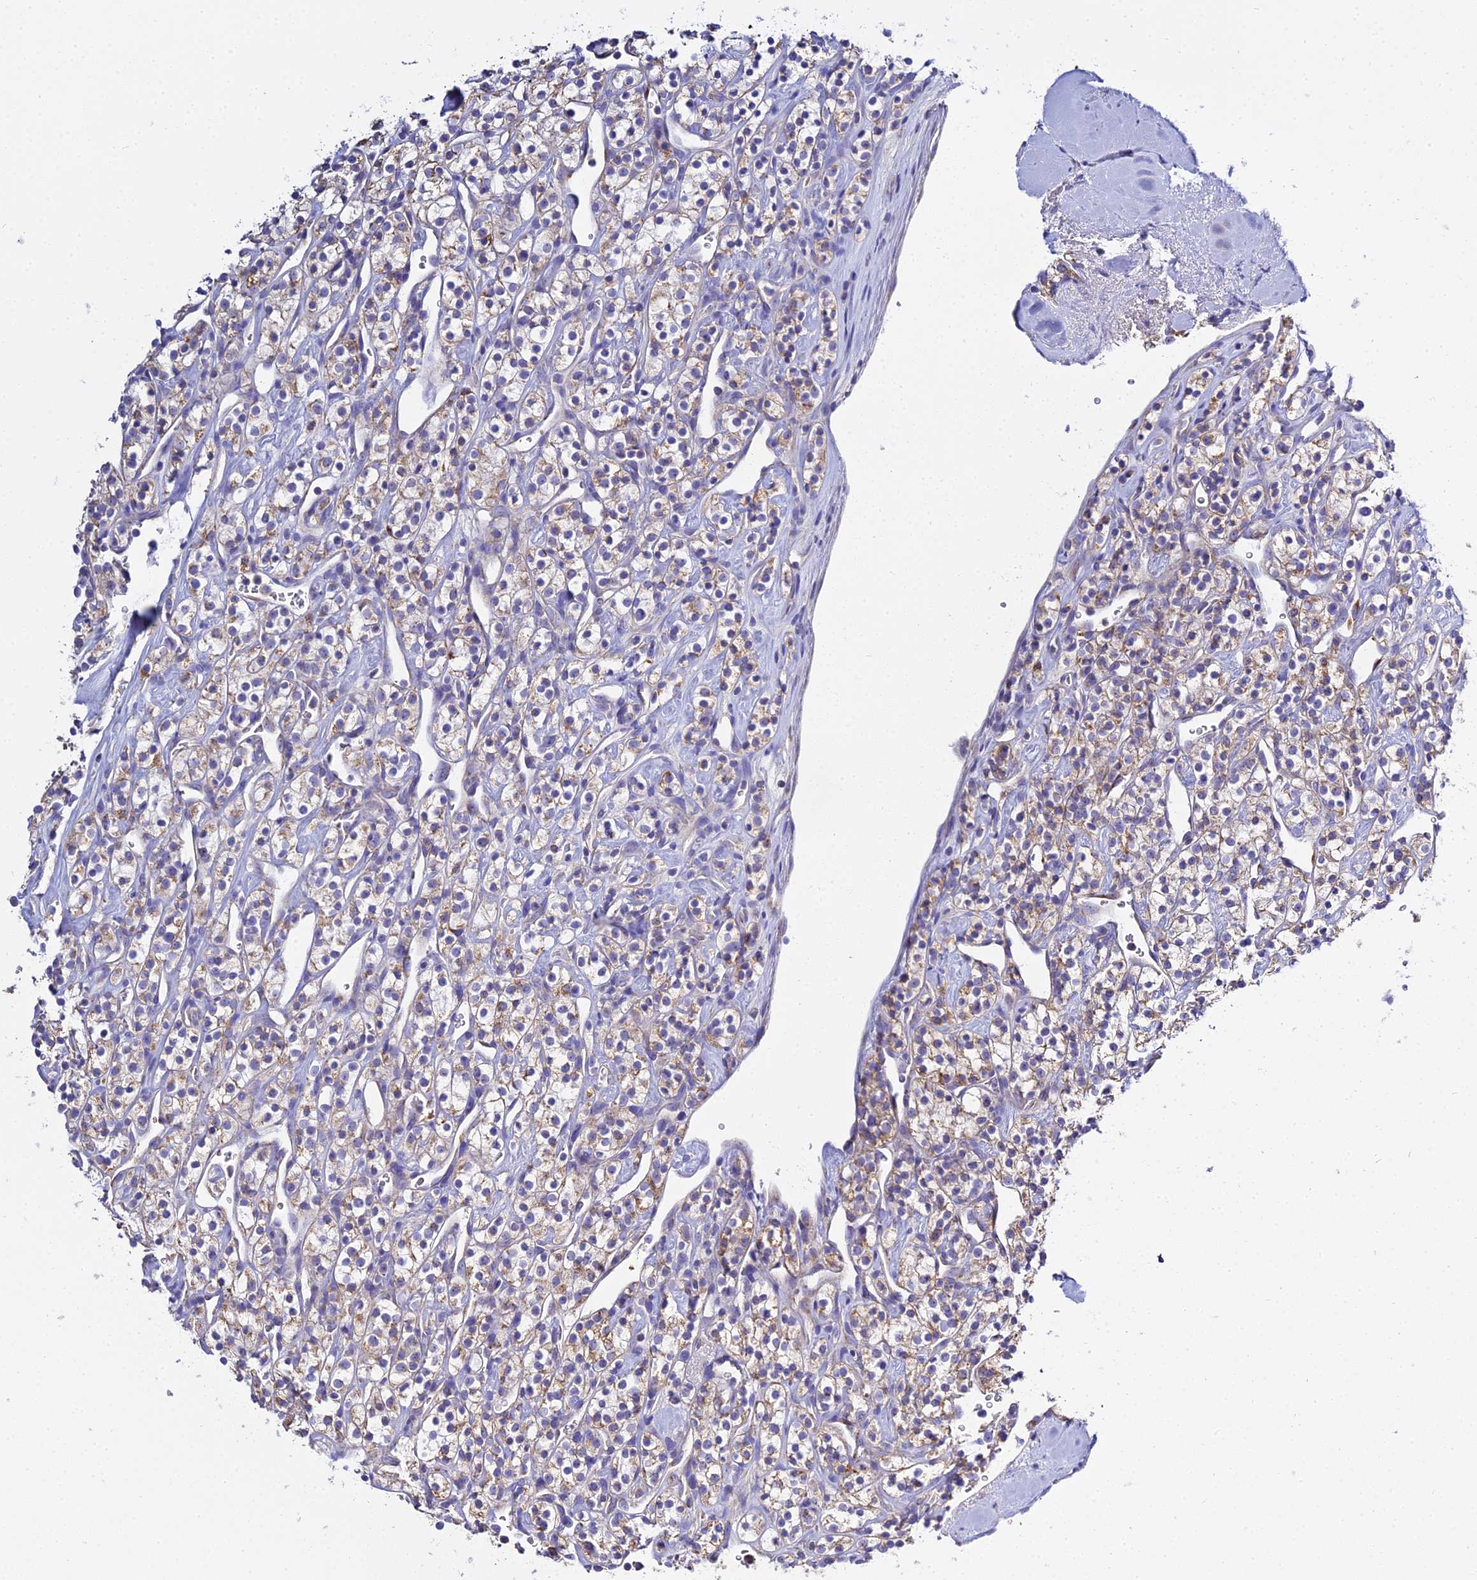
{"staining": {"intensity": "moderate", "quantity": "25%-75%", "location": "cytoplasmic/membranous"}, "tissue": "renal cancer", "cell_type": "Tumor cells", "image_type": "cancer", "snomed": [{"axis": "morphology", "description": "Adenocarcinoma, NOS"}, {"axis": "topography", "description": "Kidney"}], "caption": "Protein analysis of renal cancer (adenocarcinoma) tissue reveals moderate cytoplasmic/membranous expression in approximately 25%-75% of tumor cells. (Brightfield microscopy of DAB IHC at high magnification).", "gene": "TYW5", "patient": {"sex": "male", "age": 77}}